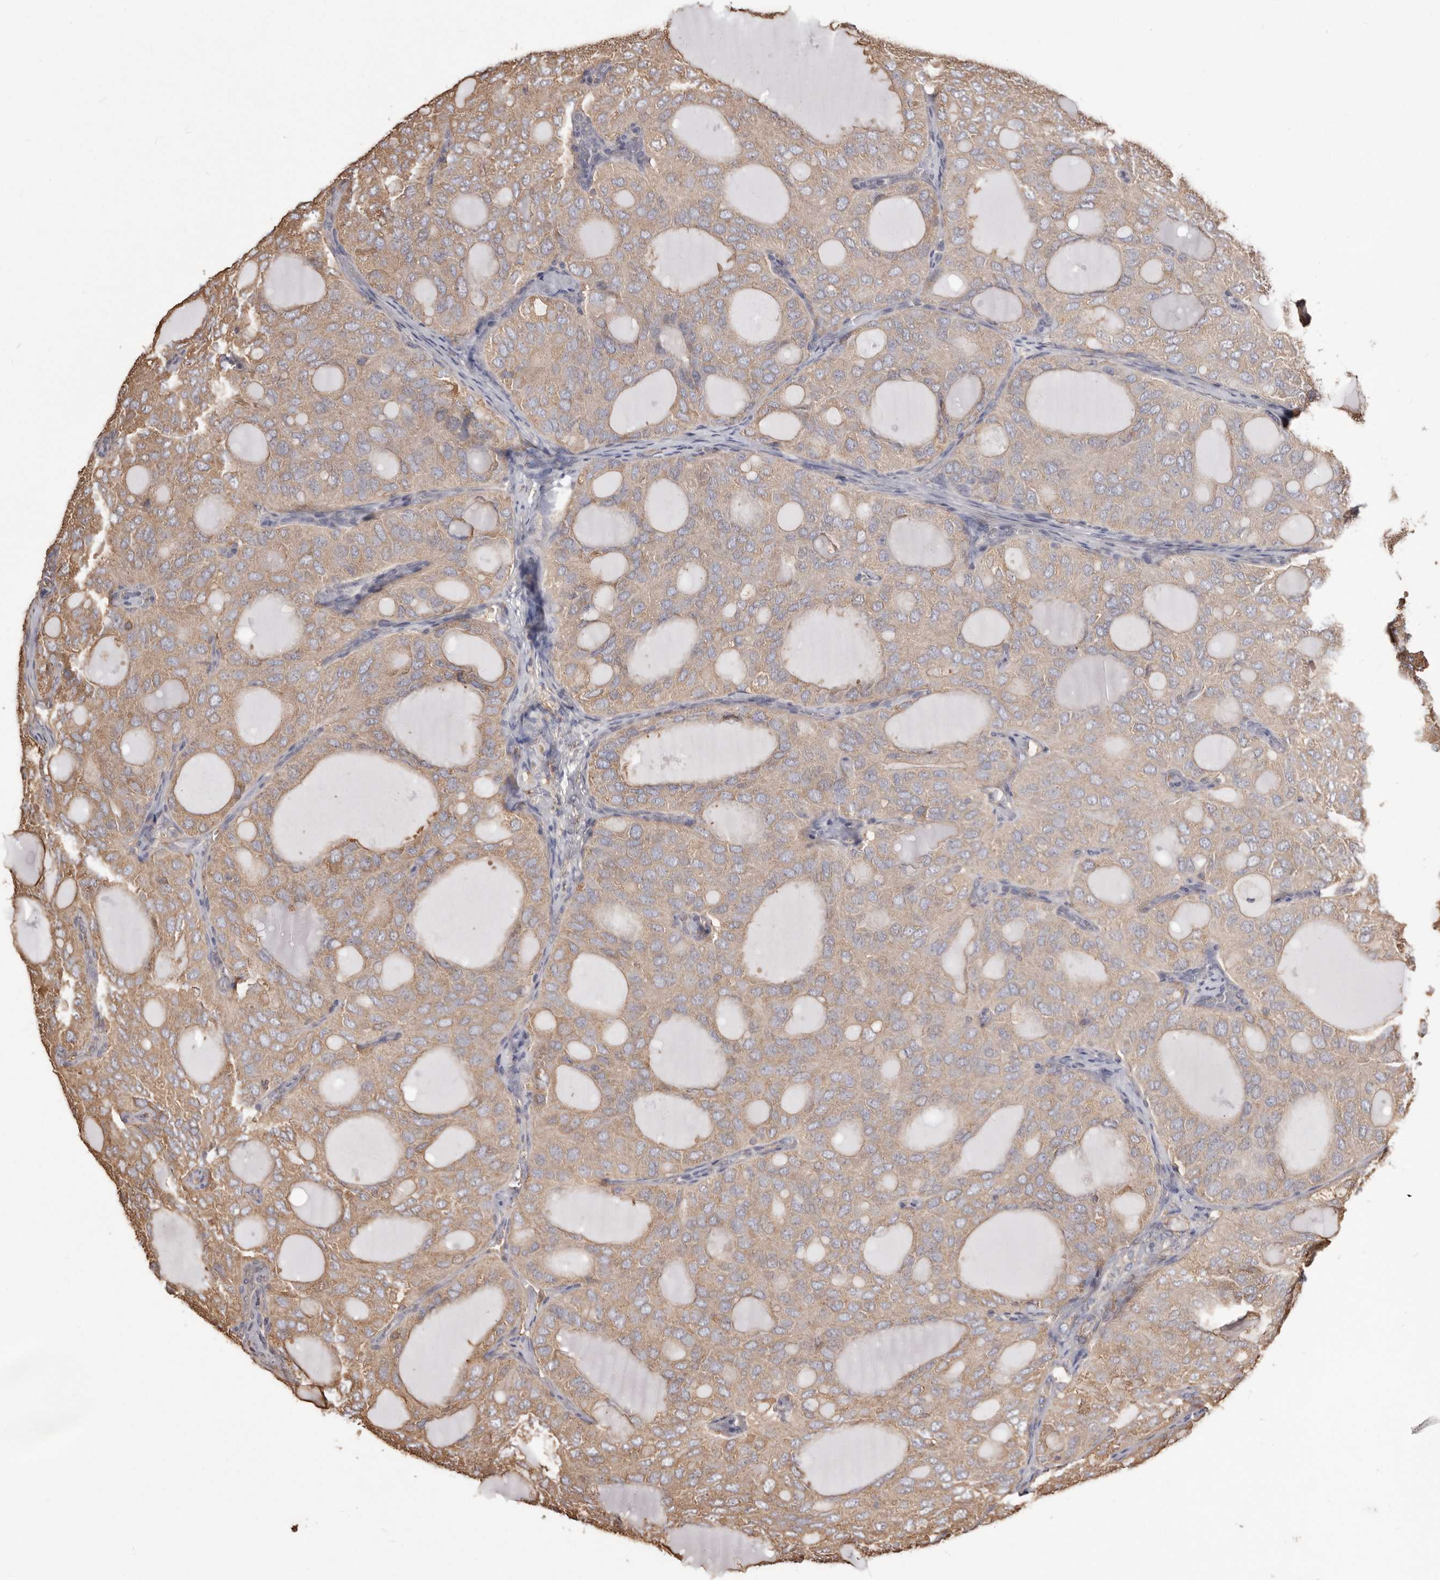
{"staining": {"intensity": "weak", "quantity": ">75%", "location": "cytoplasmic/membranous"}, "tissue": "thyroid cancer", "cell_type": "Tumor cells", "image_type": "cancer", "snomed": [{"axis": "morphology", "description": "Follicular adenoma carcinoma, NOS"}, {"axis": "topography", "description": "Thyroid gland"}], "caption": "Immunohistochemical staining of thyroid cancer (follicular adenoma carcinoma) shows low levels of weak cytoplasmic/membranous expression in about >75% of tumor cells.", "gene": "PKM", "patient": {"sex": "male", "age": 75}}